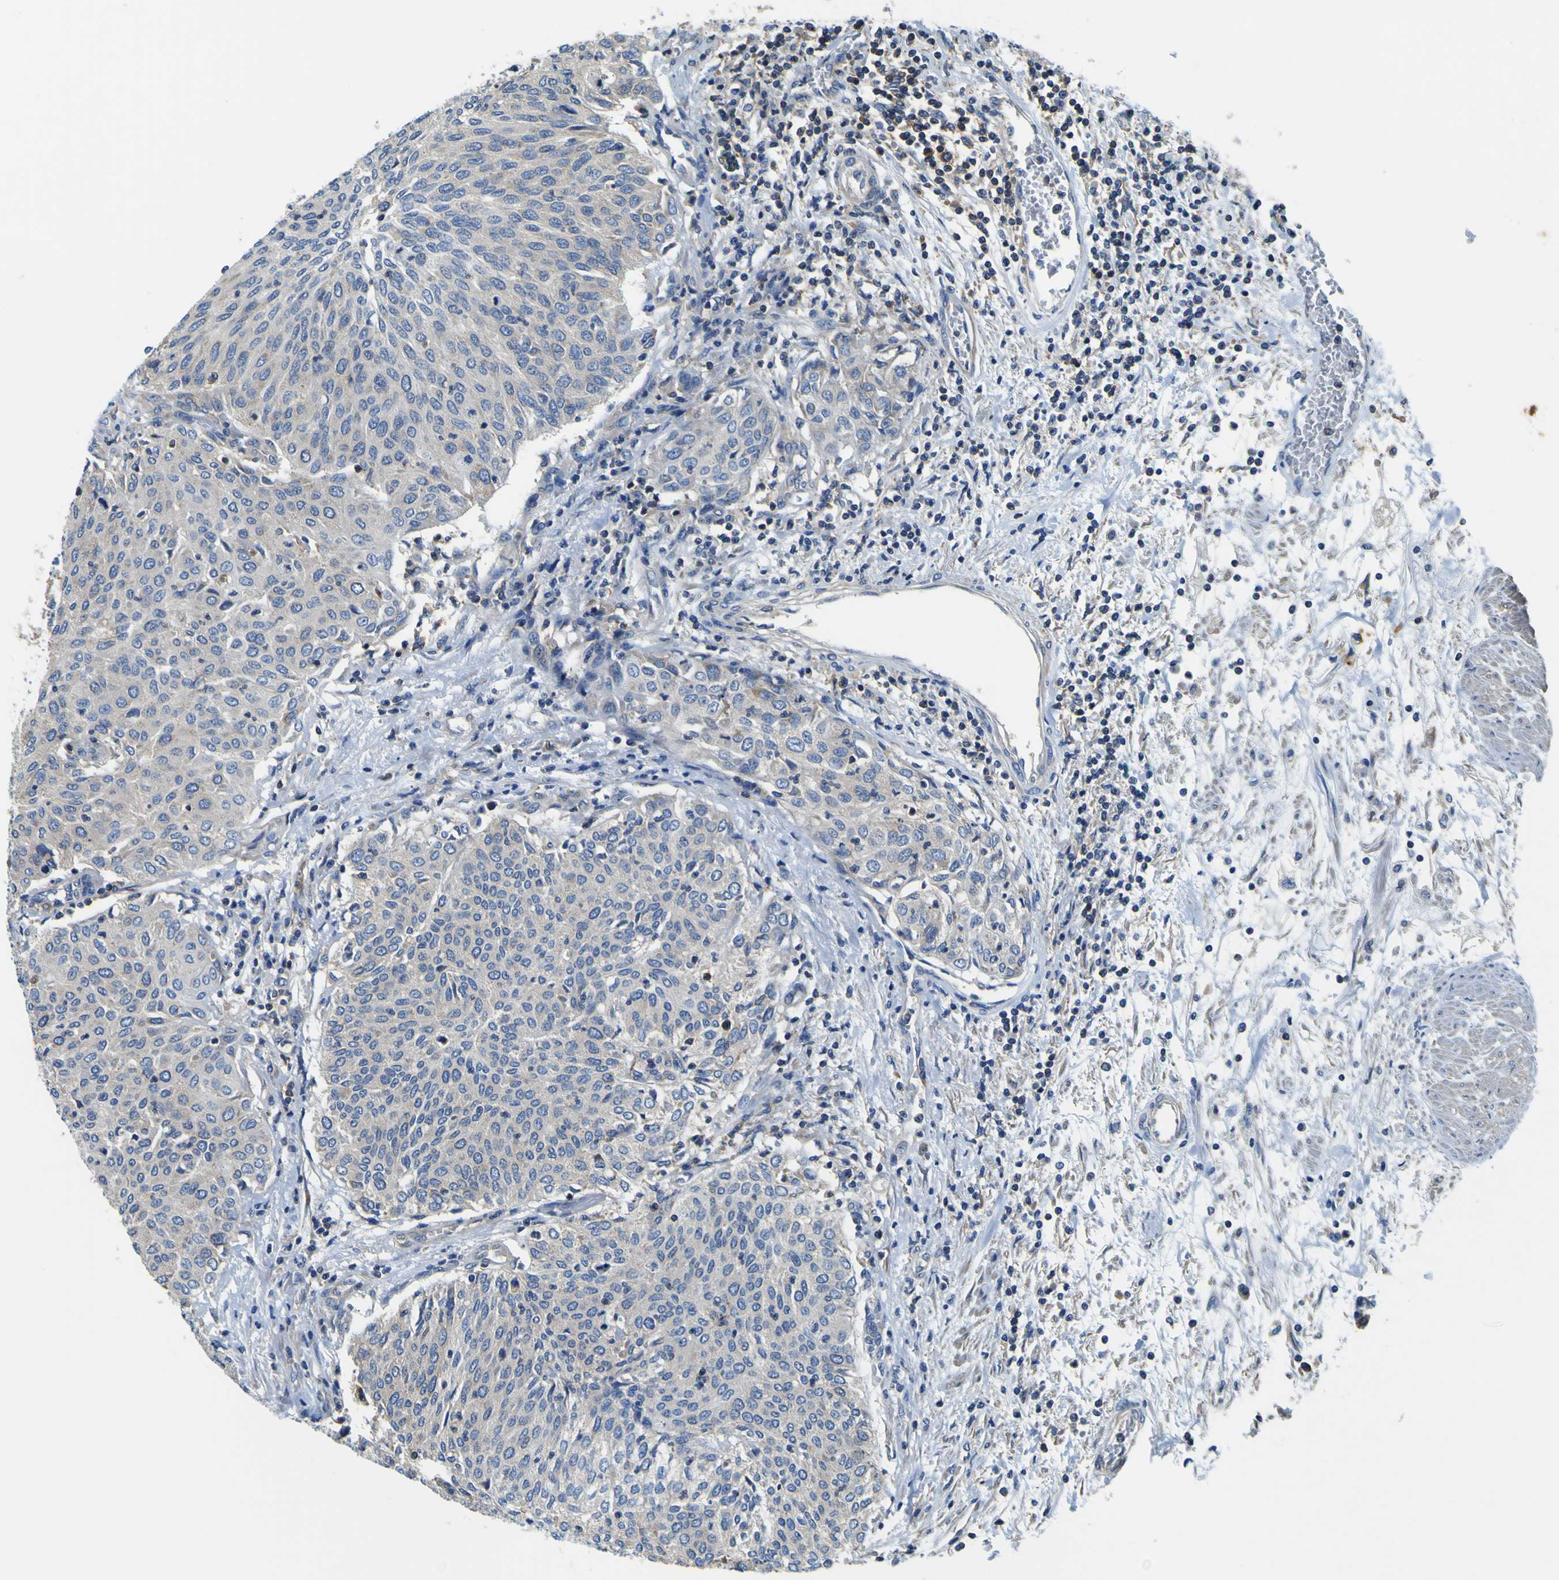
{"staining": {"intensity": "negative", "quantity": "none", "location": "none"}, "tissue": "urothelial cancer", "cell_type": "Tumor cells", "image_type": "cancer", "snomed": [{"axis": "morphology", "description": "Urothelial carcinoma, Low grade"}, {"axis": "topography", "description": "Urinary bladder"}], "caption": "Urothelial carcinoma (low-grade) was stained to show a protein in brown. There is no significant expression in tumor cells. The staining is performed using DAB brown chromogen with nuclei counter-stained in using hematoxylin.", "gene": "CNR2", "patient": {"sex": "female", "age": 79}}